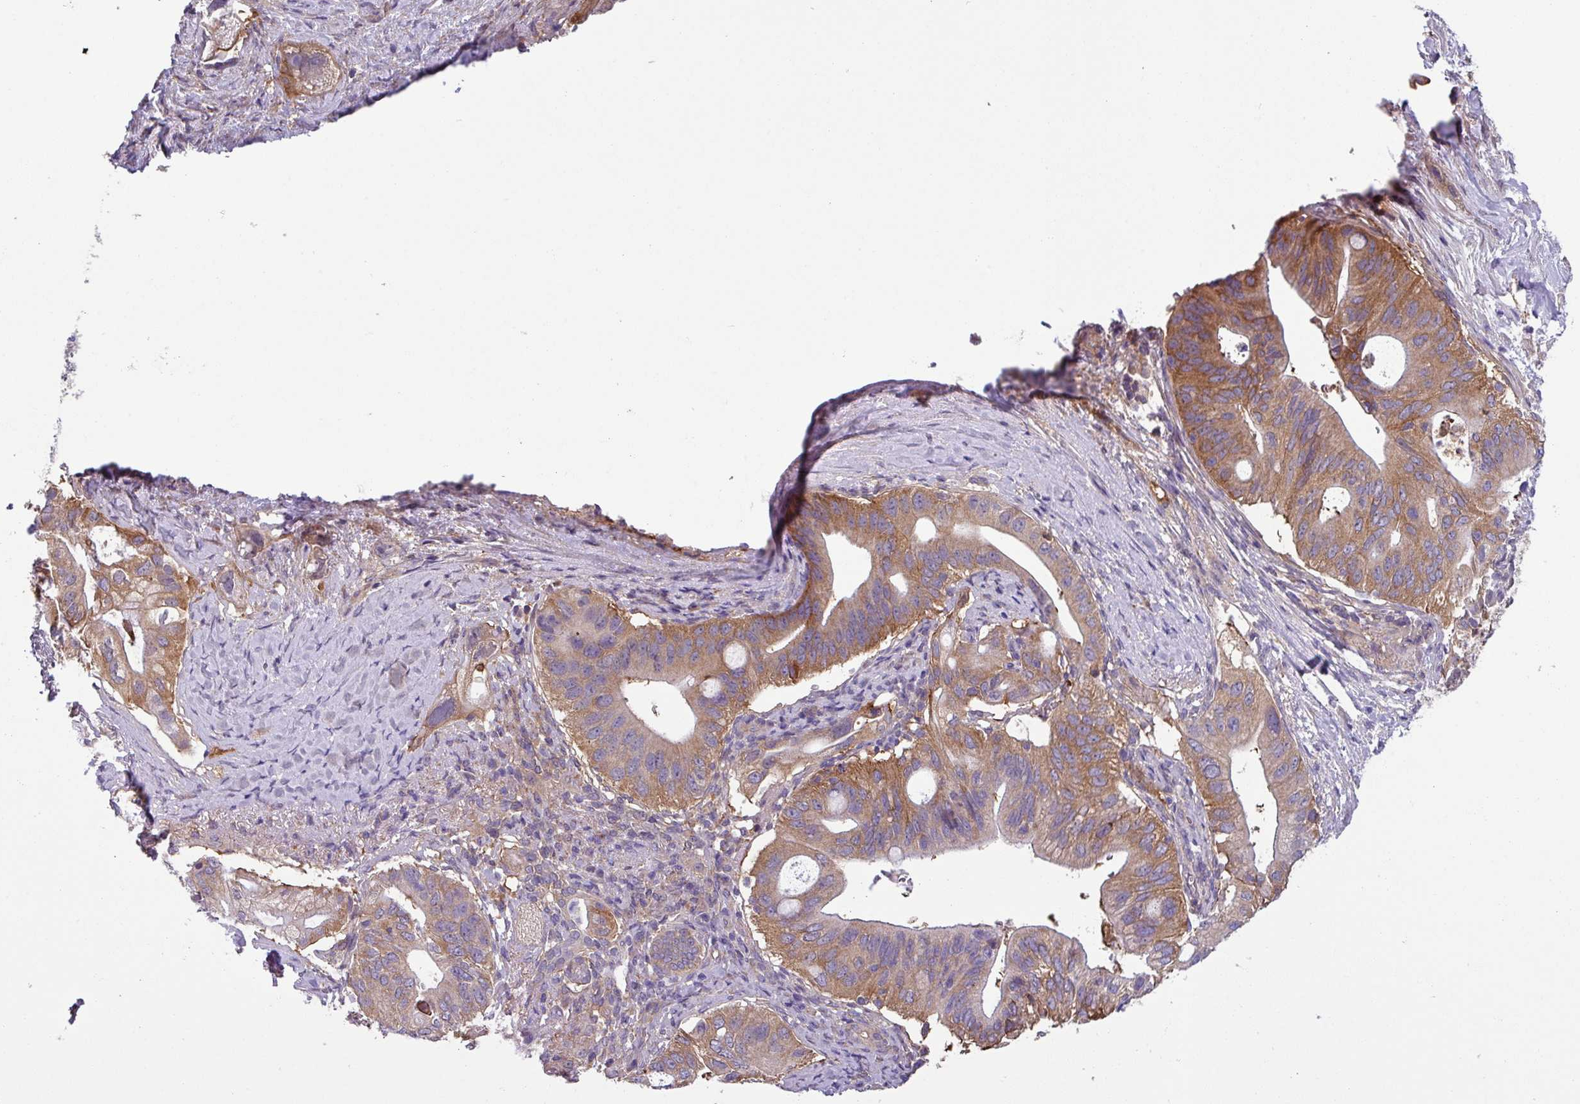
{"staining": {"intensity": "moderate", "quantity": ">75%", "location": "cytoplasmic/membranous"}, "tissue": "pancreatic cancer", "cell_type": "Tumor cells", "image_type": "cancer", "snomed": [{"axis": "morphology", "description": "Adenocarcinoma, NOS"}, {"axis": "topography", "description": "Pancreas"}], "caption": "About >75% of tumor cells in human pancreatic adenocarcinoma exhibit moderate cytoplasmic/membranous protein staining as visualized by brown immunohistochemical staining.", "gene": "SLC23A2", "patient": {"sex": "female", "age": 72}}